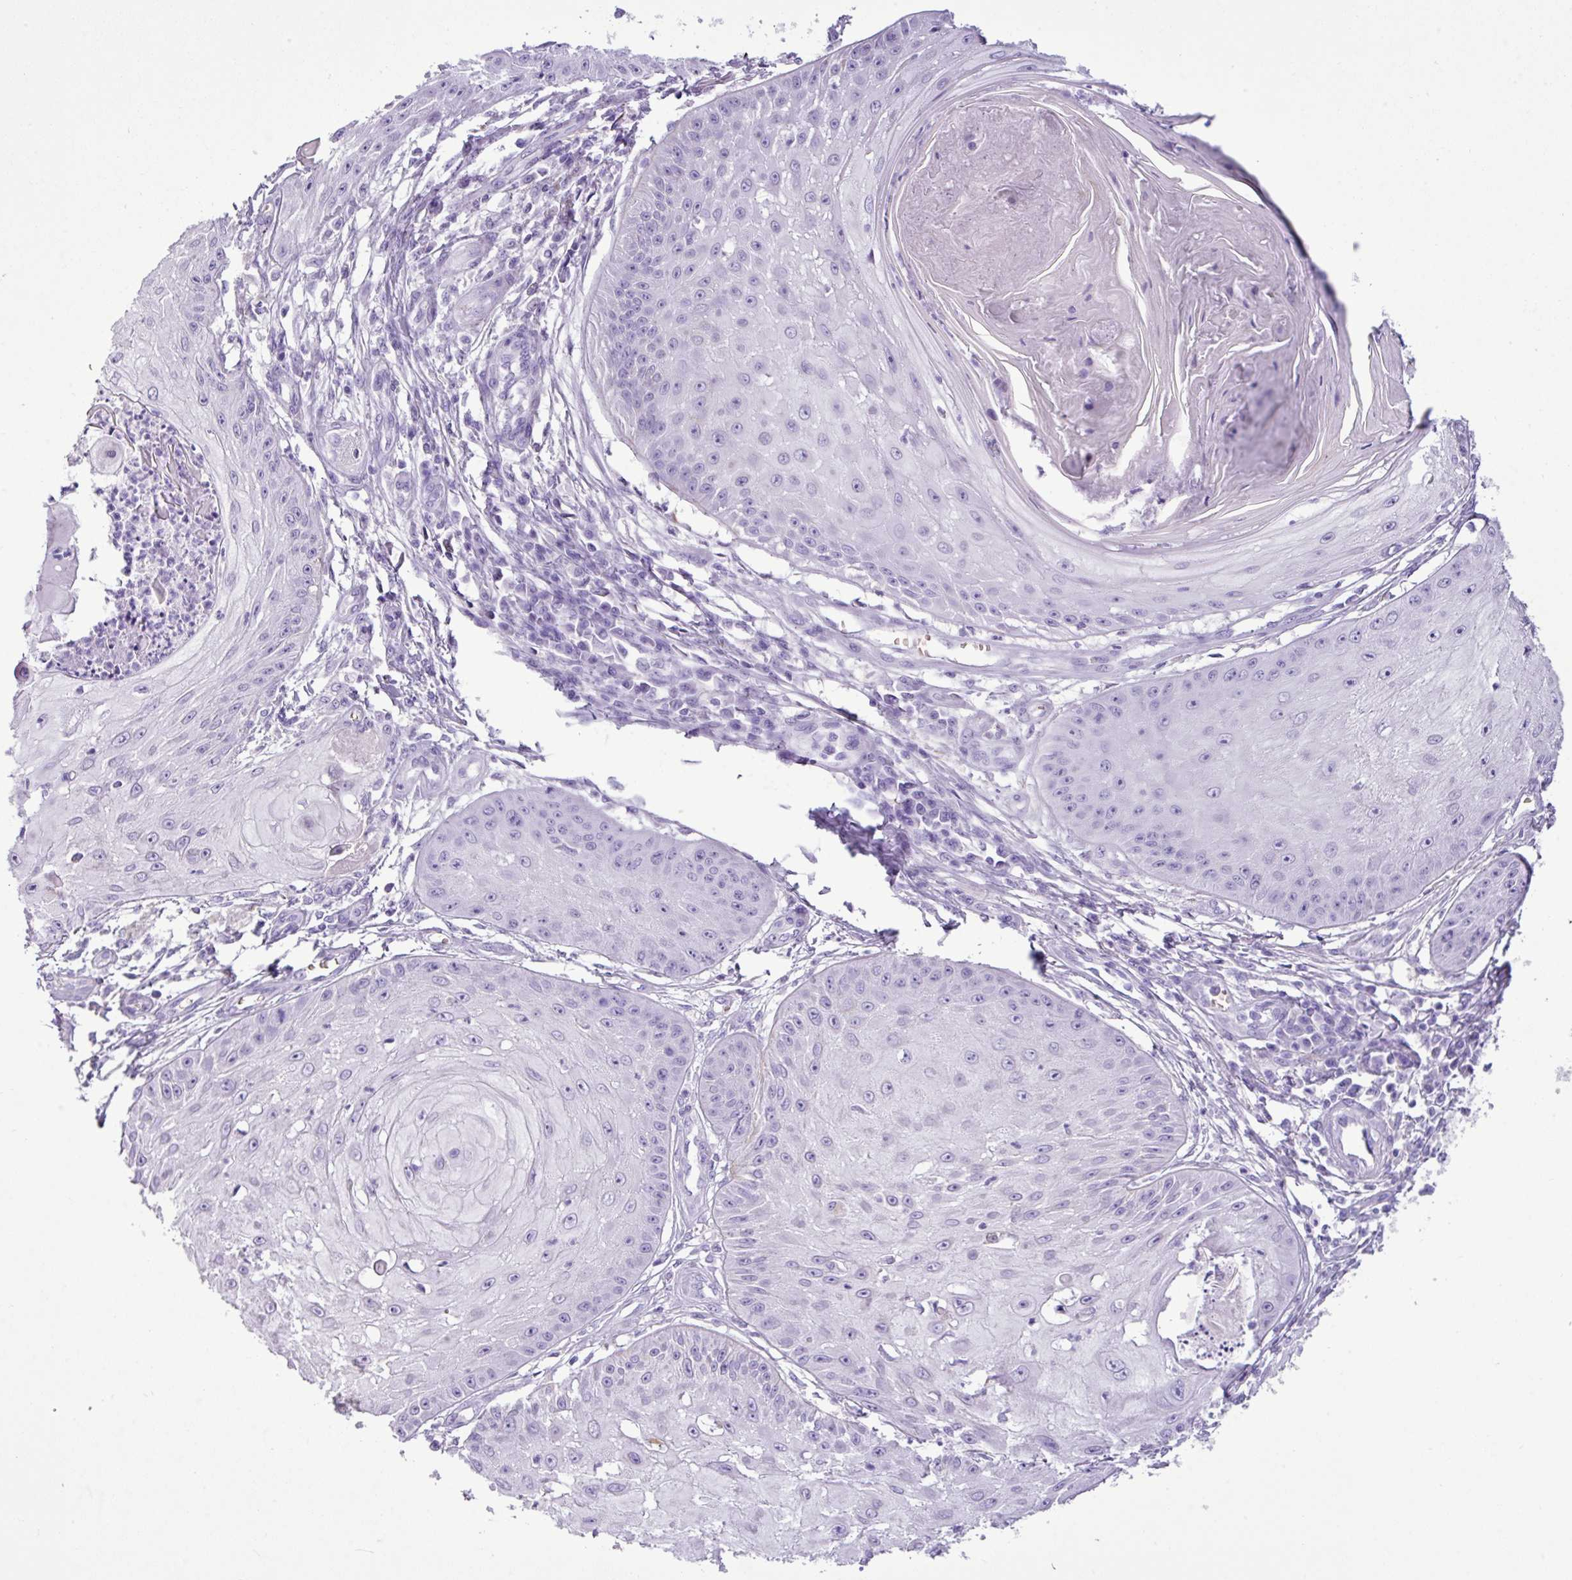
{"staining": {"intensity": "negative", "quantity": "none", "location": "none"}, "tissue": "skin cancer", "cell_type": "Tumor cells", "image_type": "cancer", "snomed": [{"axis": "morphology", "description": "Squamous cell carcinoma, NOS"}, {"axis": "topography", "description": "Skin"}], "caption": "The image exhibits no staining of tumor cells in skin cancer (squamous cell carcinoma).", "gene": "ZSCAN5A", "patient": {"sex": "male", "age": 70}}